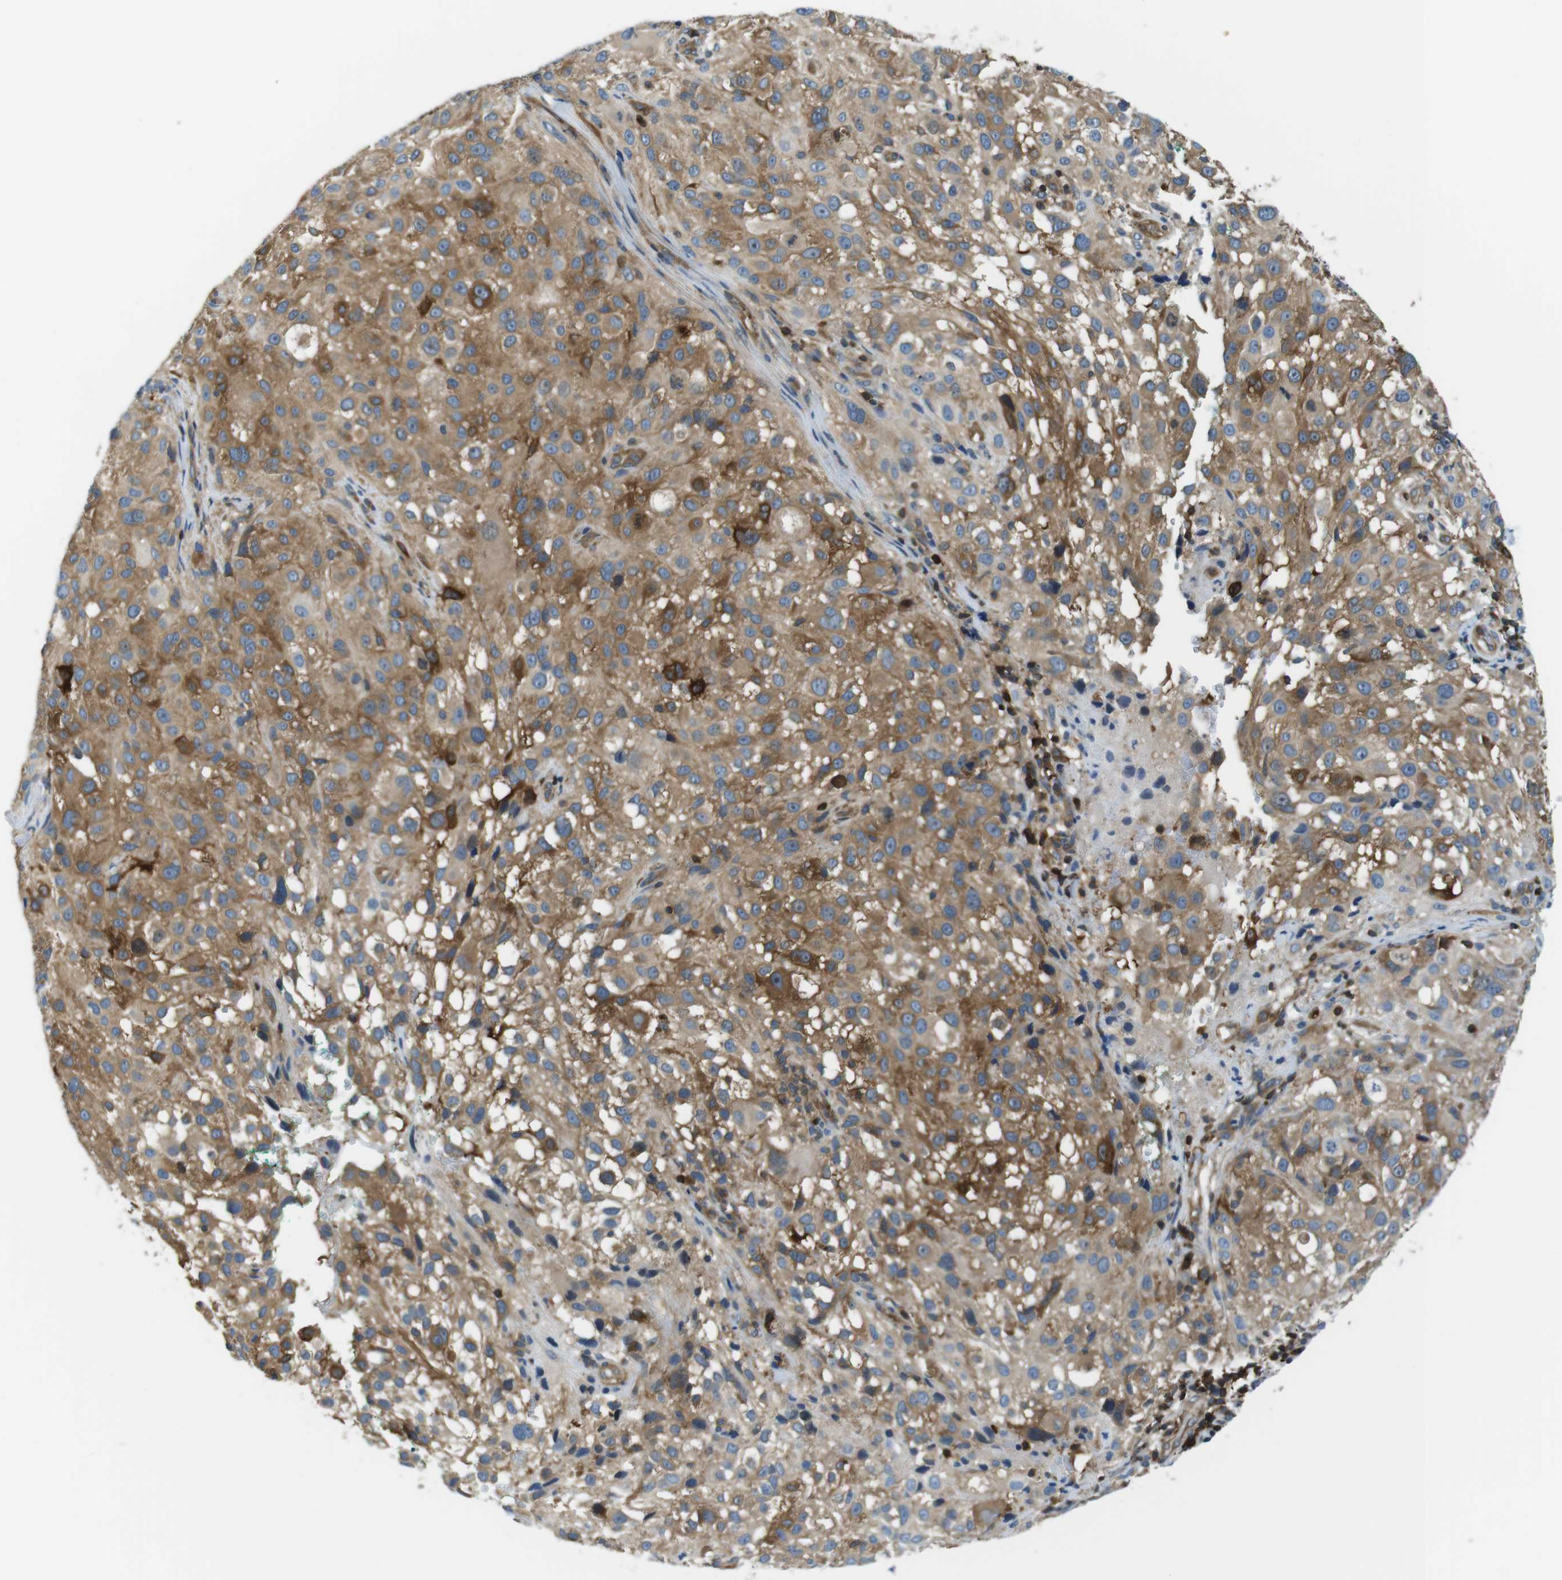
{"staining": {"intensity": "moderate", "quantity": ">75%", "location": "cytoplasmic/membranous"}, "tissue": "melanoma", "cell_type": "Tumor cells", "image_type": "cancer", "snomed": [{"axis": "morphology", "description": "Necrosis, NOS"}, {"axis": "morphology", "description": "Malignant melanoma, NOS"}, {"axis": "topography", "description": "Skin"}], "caption": "An immunohistochemistry (IHC) photomicrograph of tumor tissue is shown. Protein staining in brown shows moderate cytoplasmic/membranous positivity in melanoma within tumor cells.", "gene": "TES", "patient": {"sex": "female", "age": 87}}